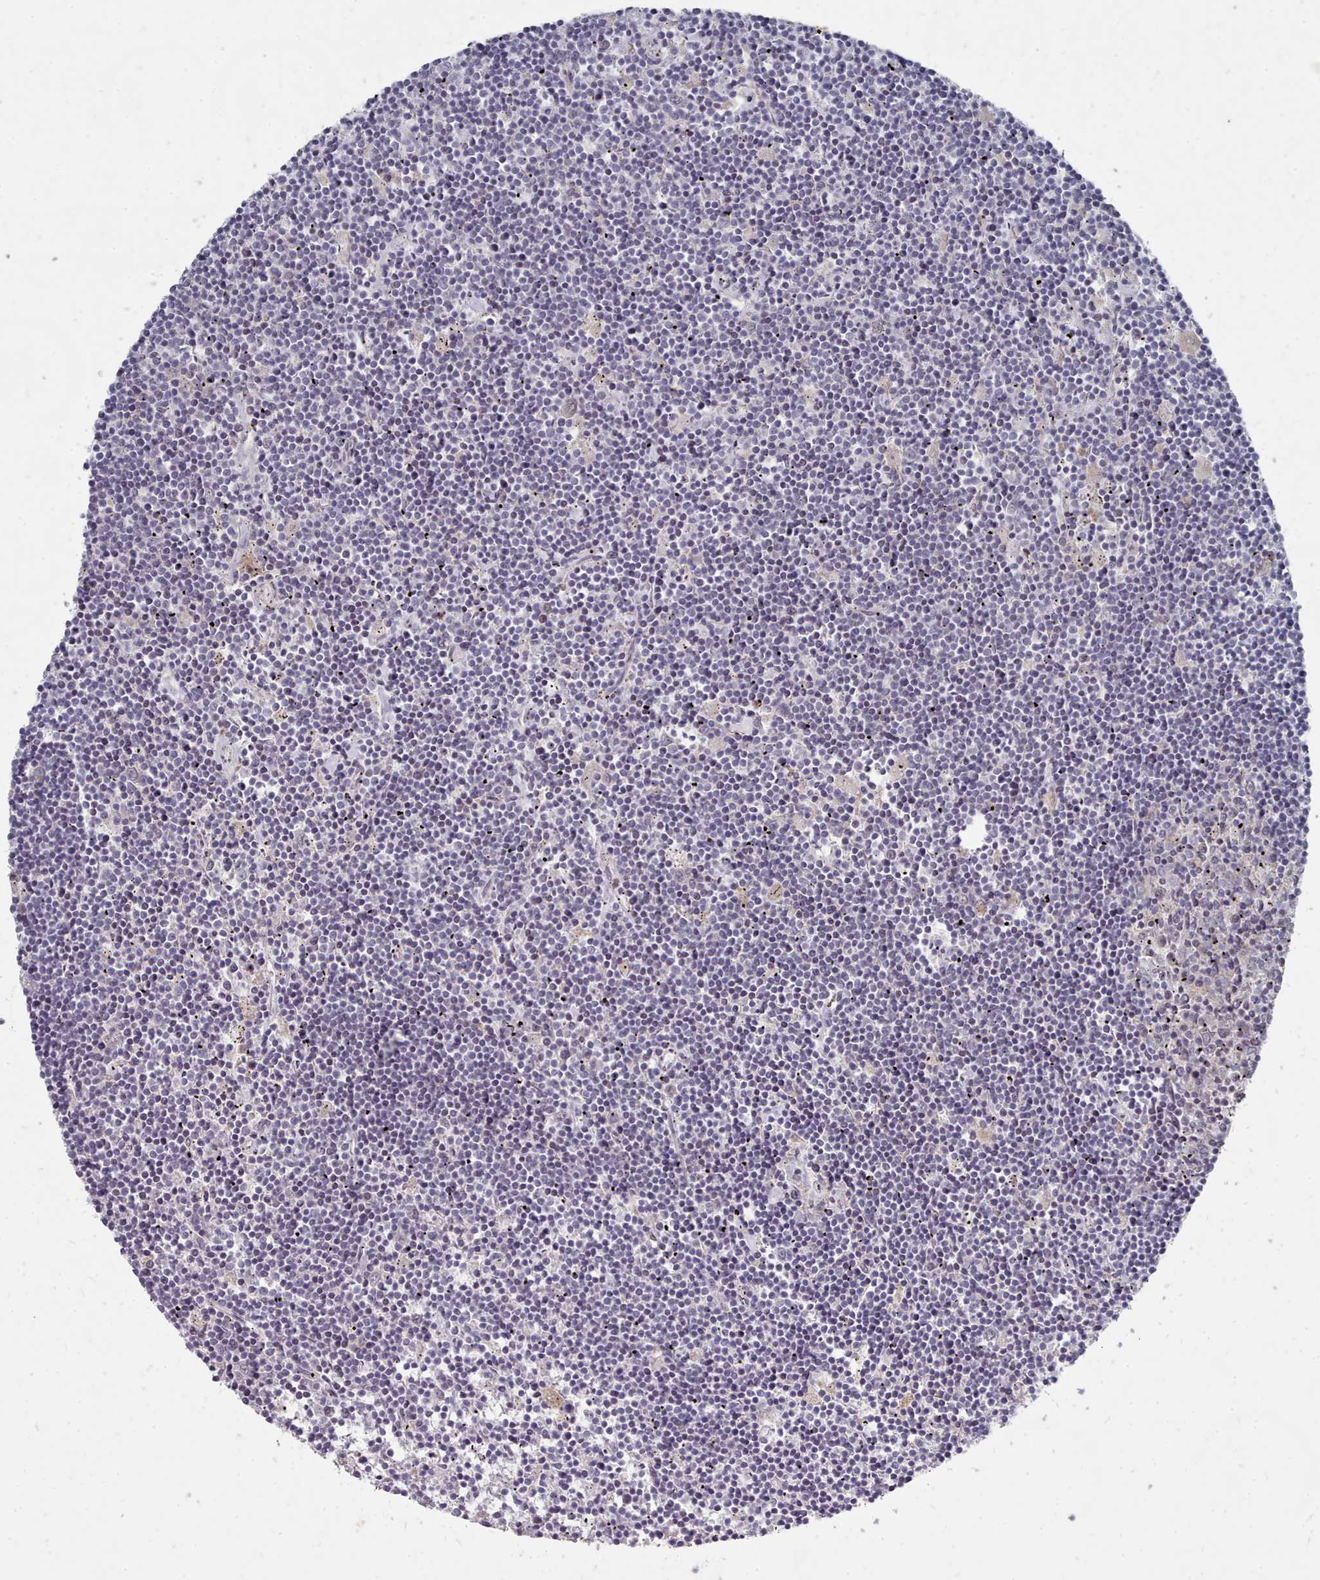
{"staining": {"intensity": "negative", "quantity": "none", "location": "none"}, "tissue": "lymphoma", "cell_type": "Tumor cells", "image_type": "cancer", "snomed": [{"axis": "morphology", "description": "Malignant lymphoma, non-Hodgkin's type, Low grade"}, {"axis": "topography", "description": "Spleen"}], "caption": "Tumor cells show no significant positivity in low-grade malignant lymphoma, non-Hodgkin's type. (DAB immunohistochemistry with hematoxylin counter stain).", "gene": "ACKR3", "patient": {"sex": "male", "age": 76}}